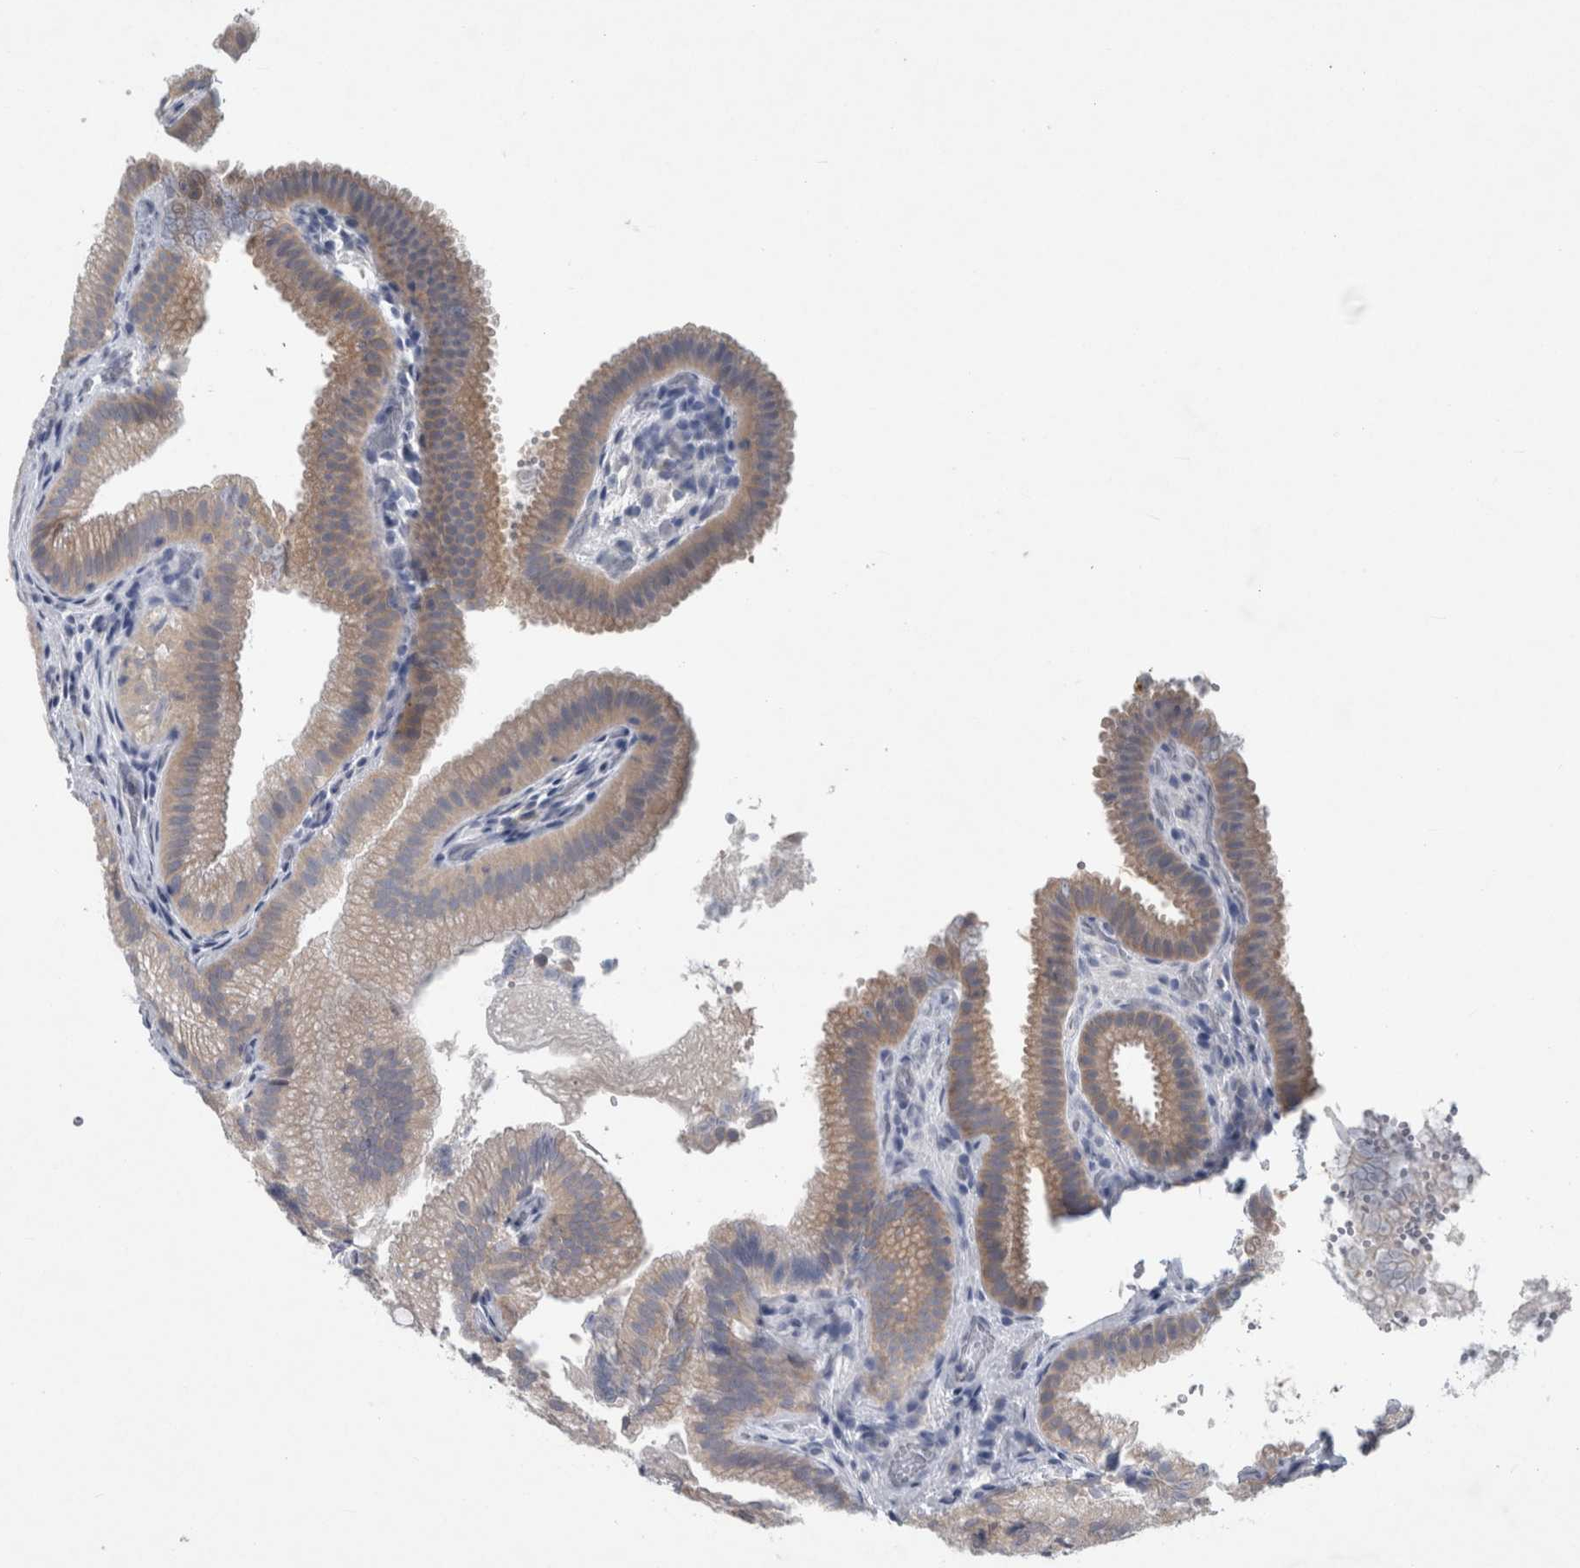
{"staining": {"intensity": "weak", "quantity": ">75%", "location": "cytoplasmic/membranous"}, "tissue": "gallbladder", "cell_type": "Glandular cells", "image_type": "normal", "snomed": [{"axis": "morphology", "description": "Normal tissue, NOS"}, {"axis": "topography", "description": "Gallbladder"}], "caption": "Immunohistochemistry (IHC) (DAB) staining of benign gallbladder demonstrates weak cytoplasmic/membranous protein staining in approximately >75% of glandular cells.", "gene": "FAM83H", "patient": {"sex": "female", "age": 30}}